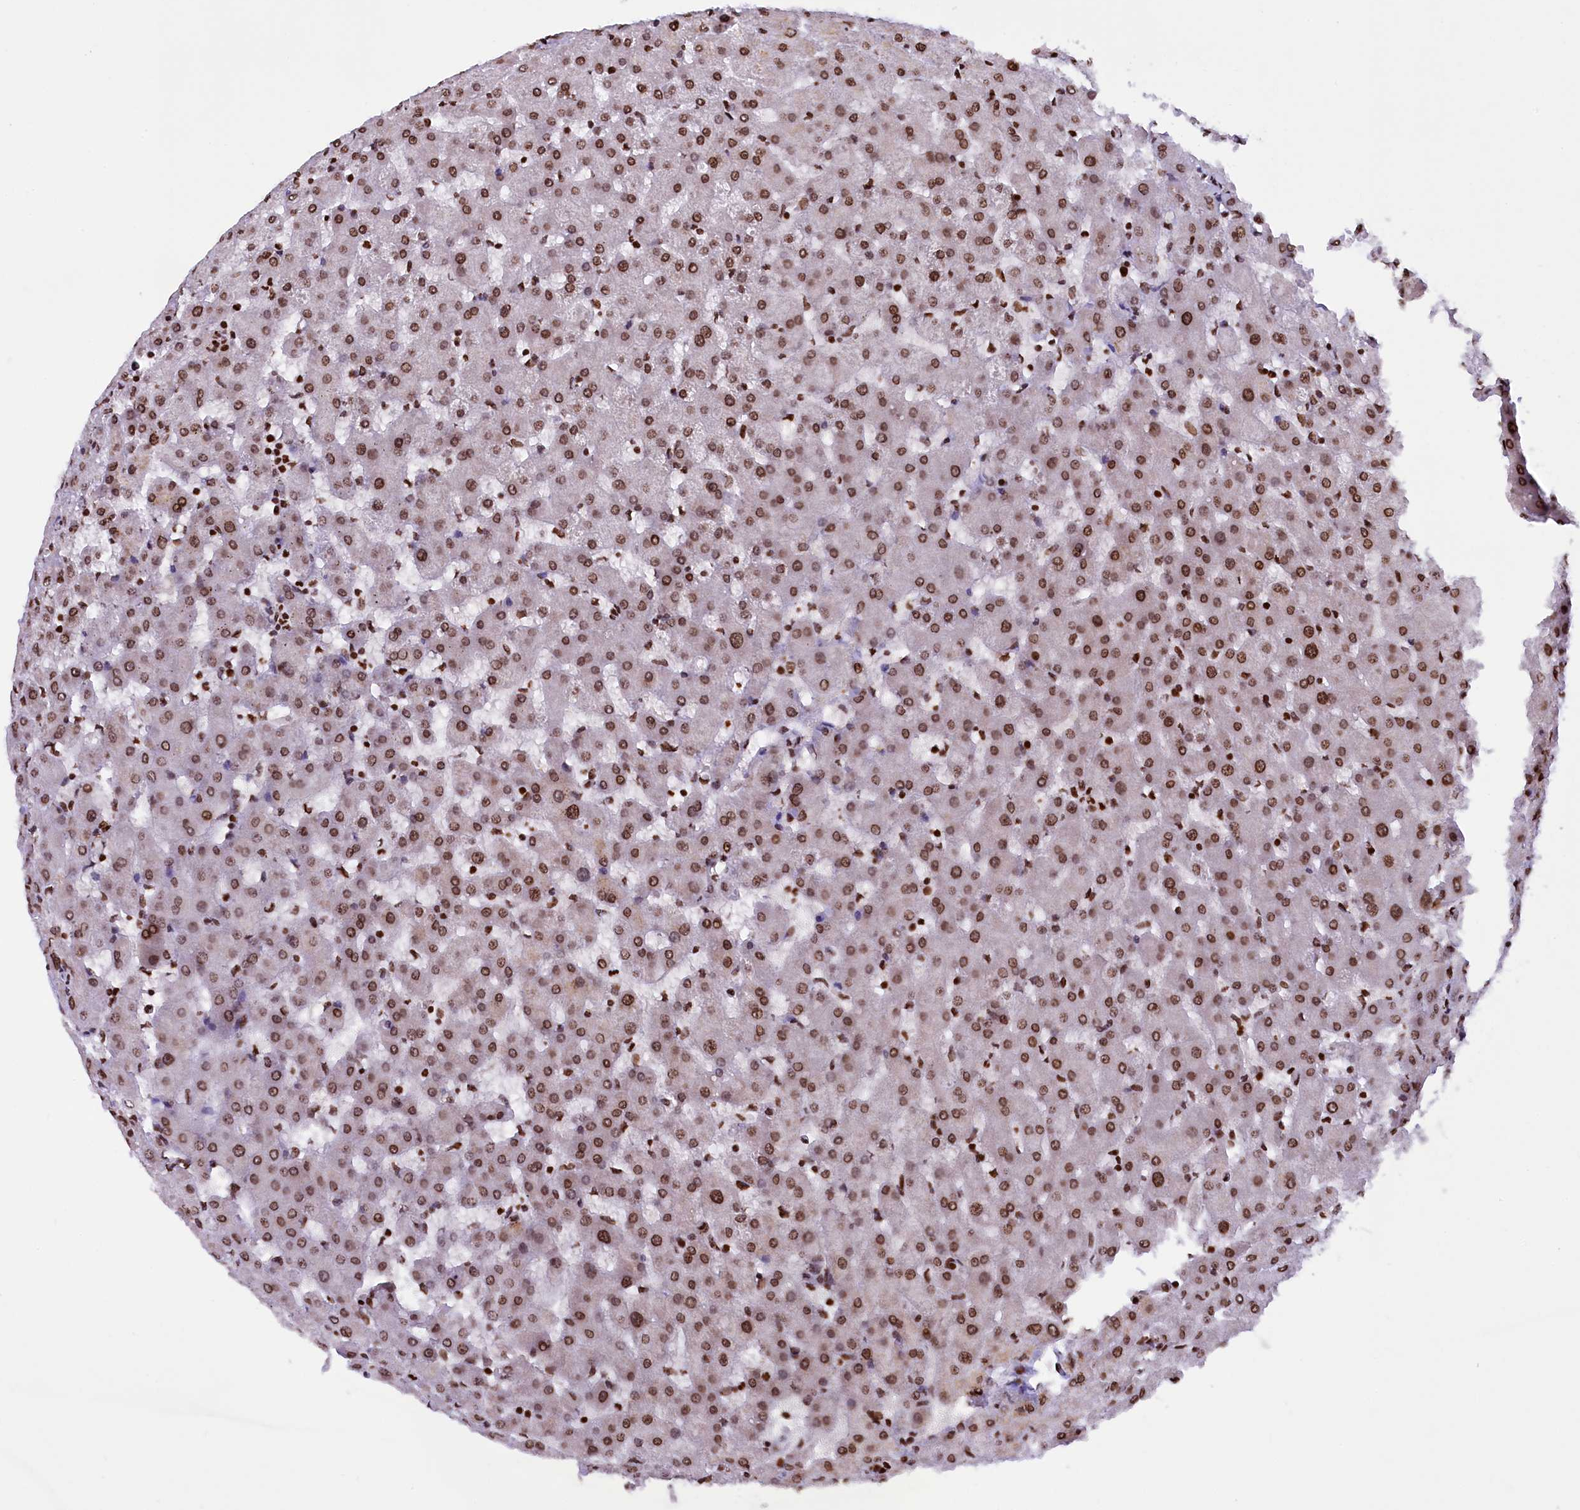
{"staining": {"intensity": "moderate", "quantity": ">75%", "location": "nuclear"}, "tissue": "liver", "cell_type": "Cholangiocytes", "image_type": "normal", "snomed": [{"axis": "morphology", "description": "Normal tissue, NOS"}, {"axis": "topography", "description": "Liver"}], "caption": "Protein expression analysis of unremarkable liver reveals moderate nuclear staining in about >75% of cholangiocytes. The staining was performed using DAB to visualize the protein expression in brown, while the nuclei were stained in blue with hematoxylin (Magnification: 20x).", "gene": "TIMM29", "patient": {"sex": "female", "age": 63}}